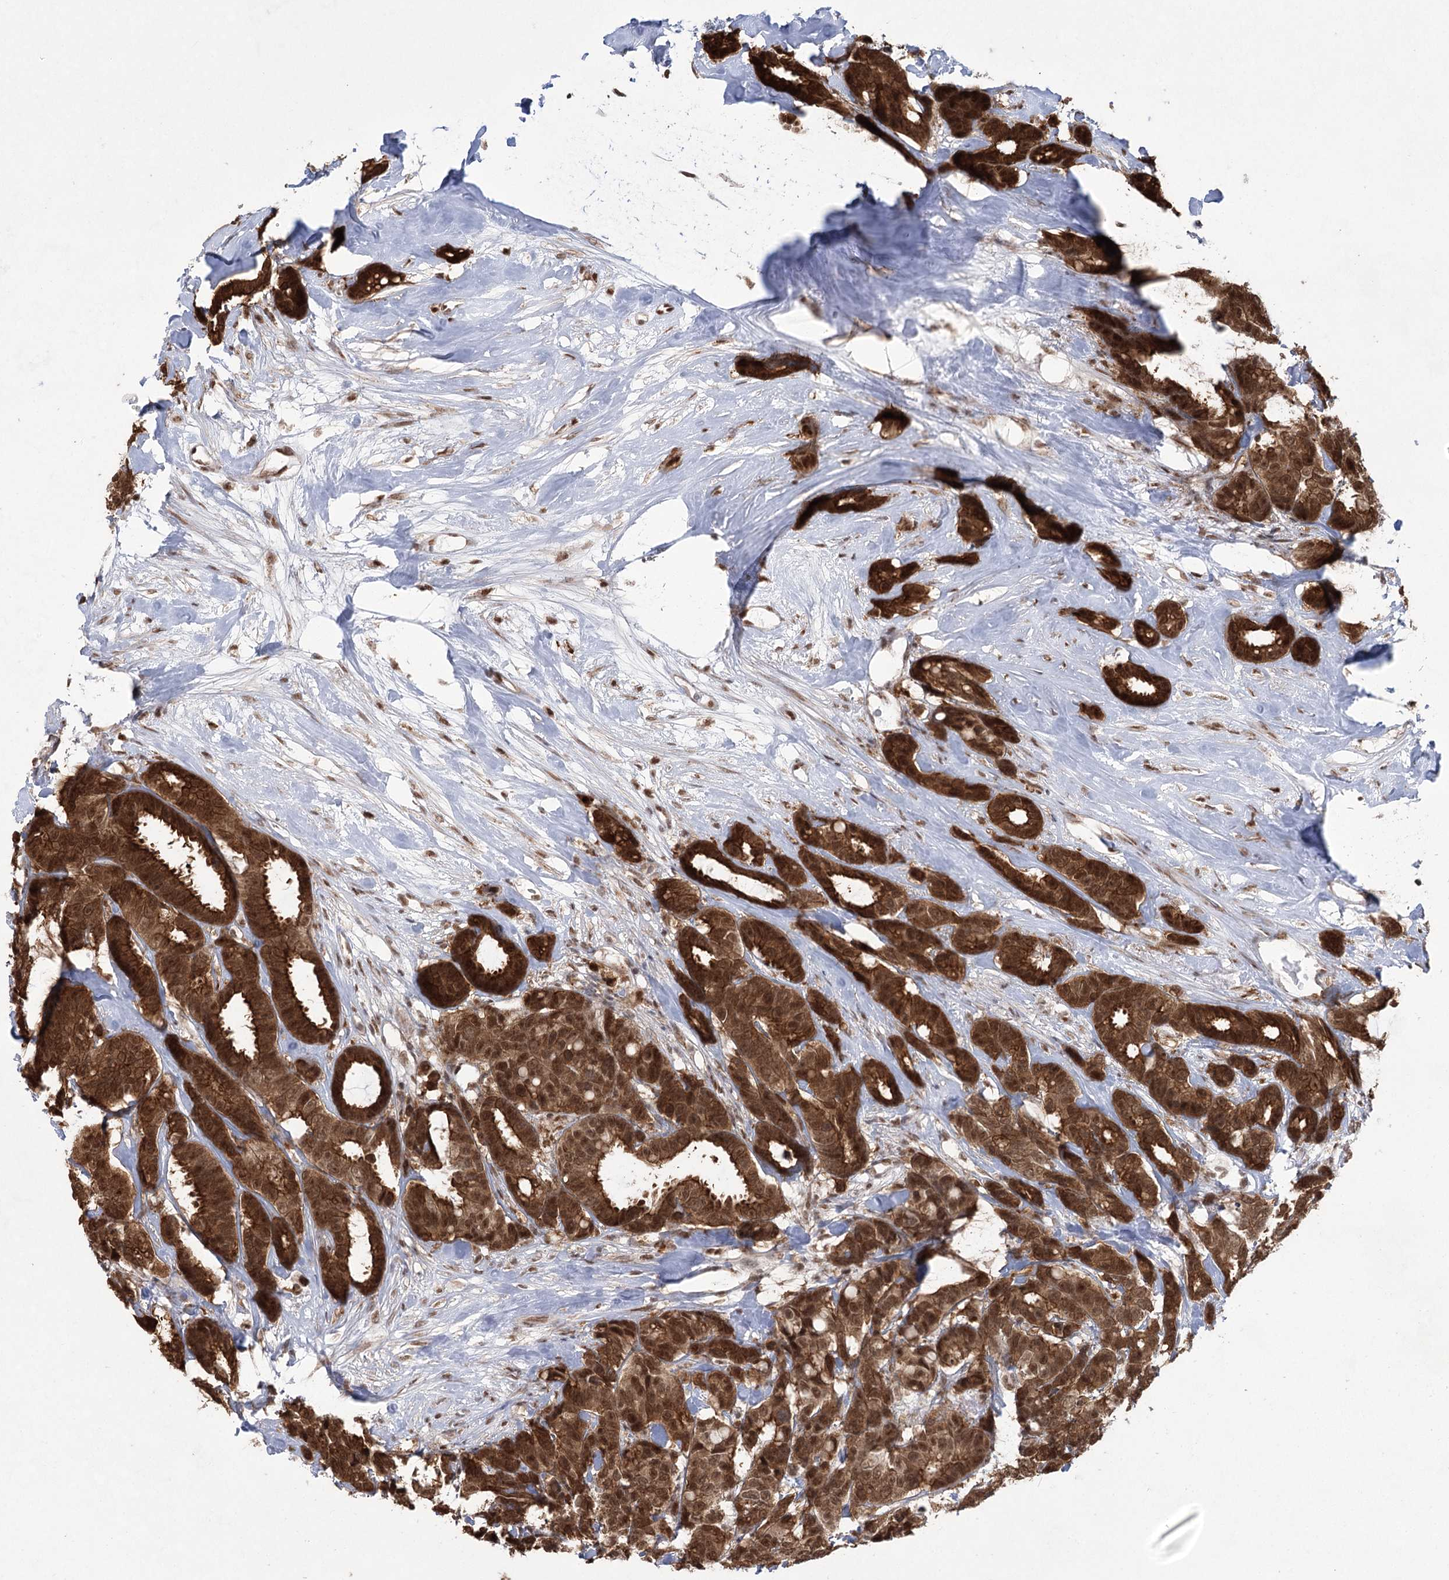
{"staining": {"intensity": "strong", "quantity": ">75%", "location": "cytoplasmic/membranous,nuclear"}, "tissue": "breast cancer", "cell_type": "Tumor cells", "image_type": "cancer", "snomed": [{"axis": "morphology", "description": "Duct carcinoma"}, {"axis": "topography", "description": "Breast"}], "caption": "Invasive ductal carcinoma (breast) stained with a protein marker reveals strong staining in tumor cells.", "gene": "ZCCHC8", "patient": {"sex": "female", "age": 87}}